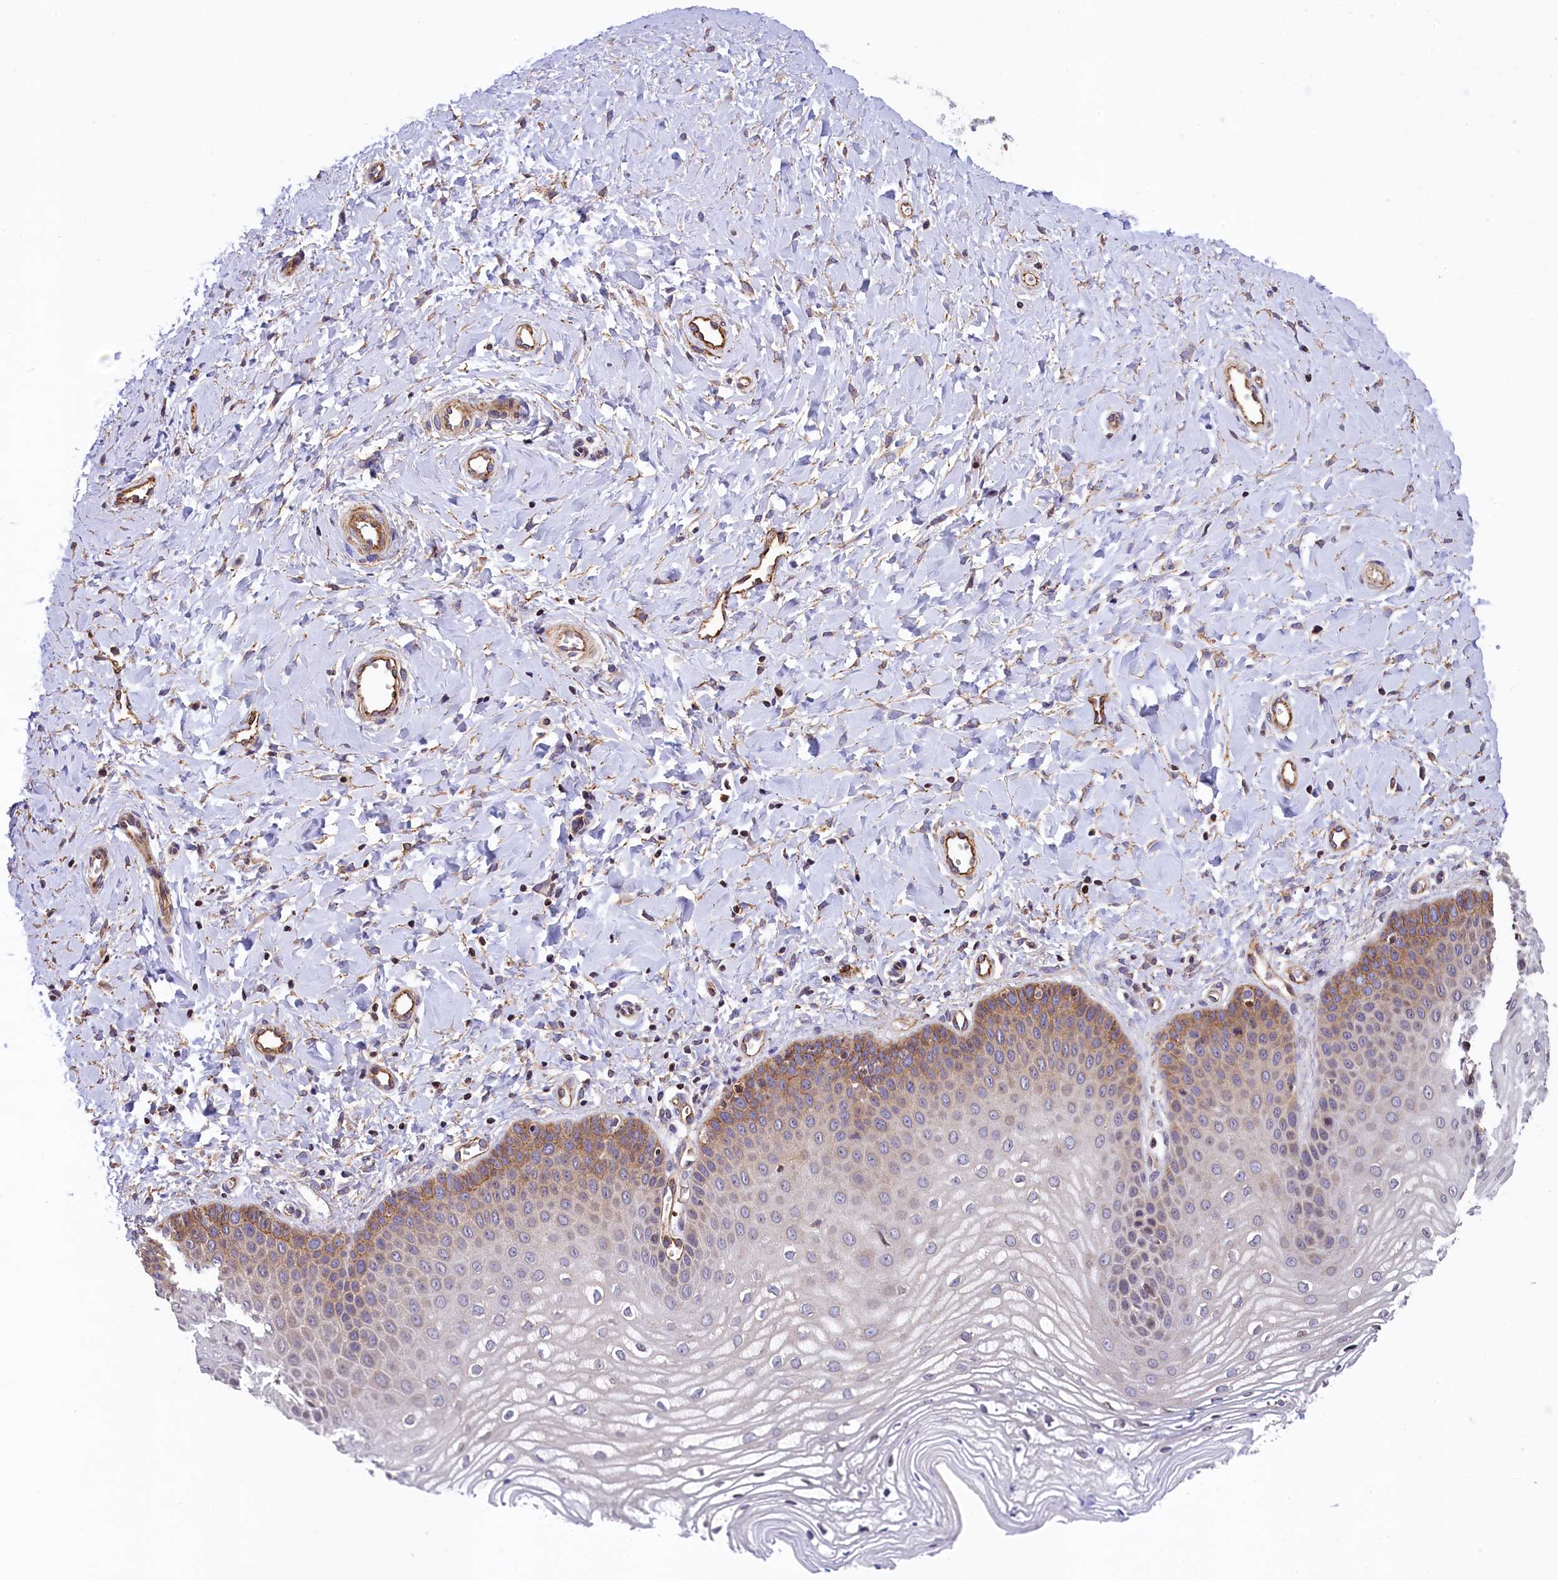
{"staining": {"intensity": "moderate", "quantity": "25%-75%", "location": "cytoplasmic/membranous"}, "tissue": "vagina", "cell_type": "Squamous epithelial cells", "image_type": "normal", "snomed": [{"axis": "morphology", "description": "Normal tissue, NOS"}, {"axis": "topography", "description": "Vagina"}, {"axis": "topography", "description": "Cervix"}], "caption": "Squamous epithelial cells display moderate cytoplasmic/membranous expression in about 25%-75% of cells in normal vagina. Ihc stains the protein of interest in brown and the nuclei are stained blue.", "gene": "ZNF2", "patient": {"sex": "female", "age": 40}}